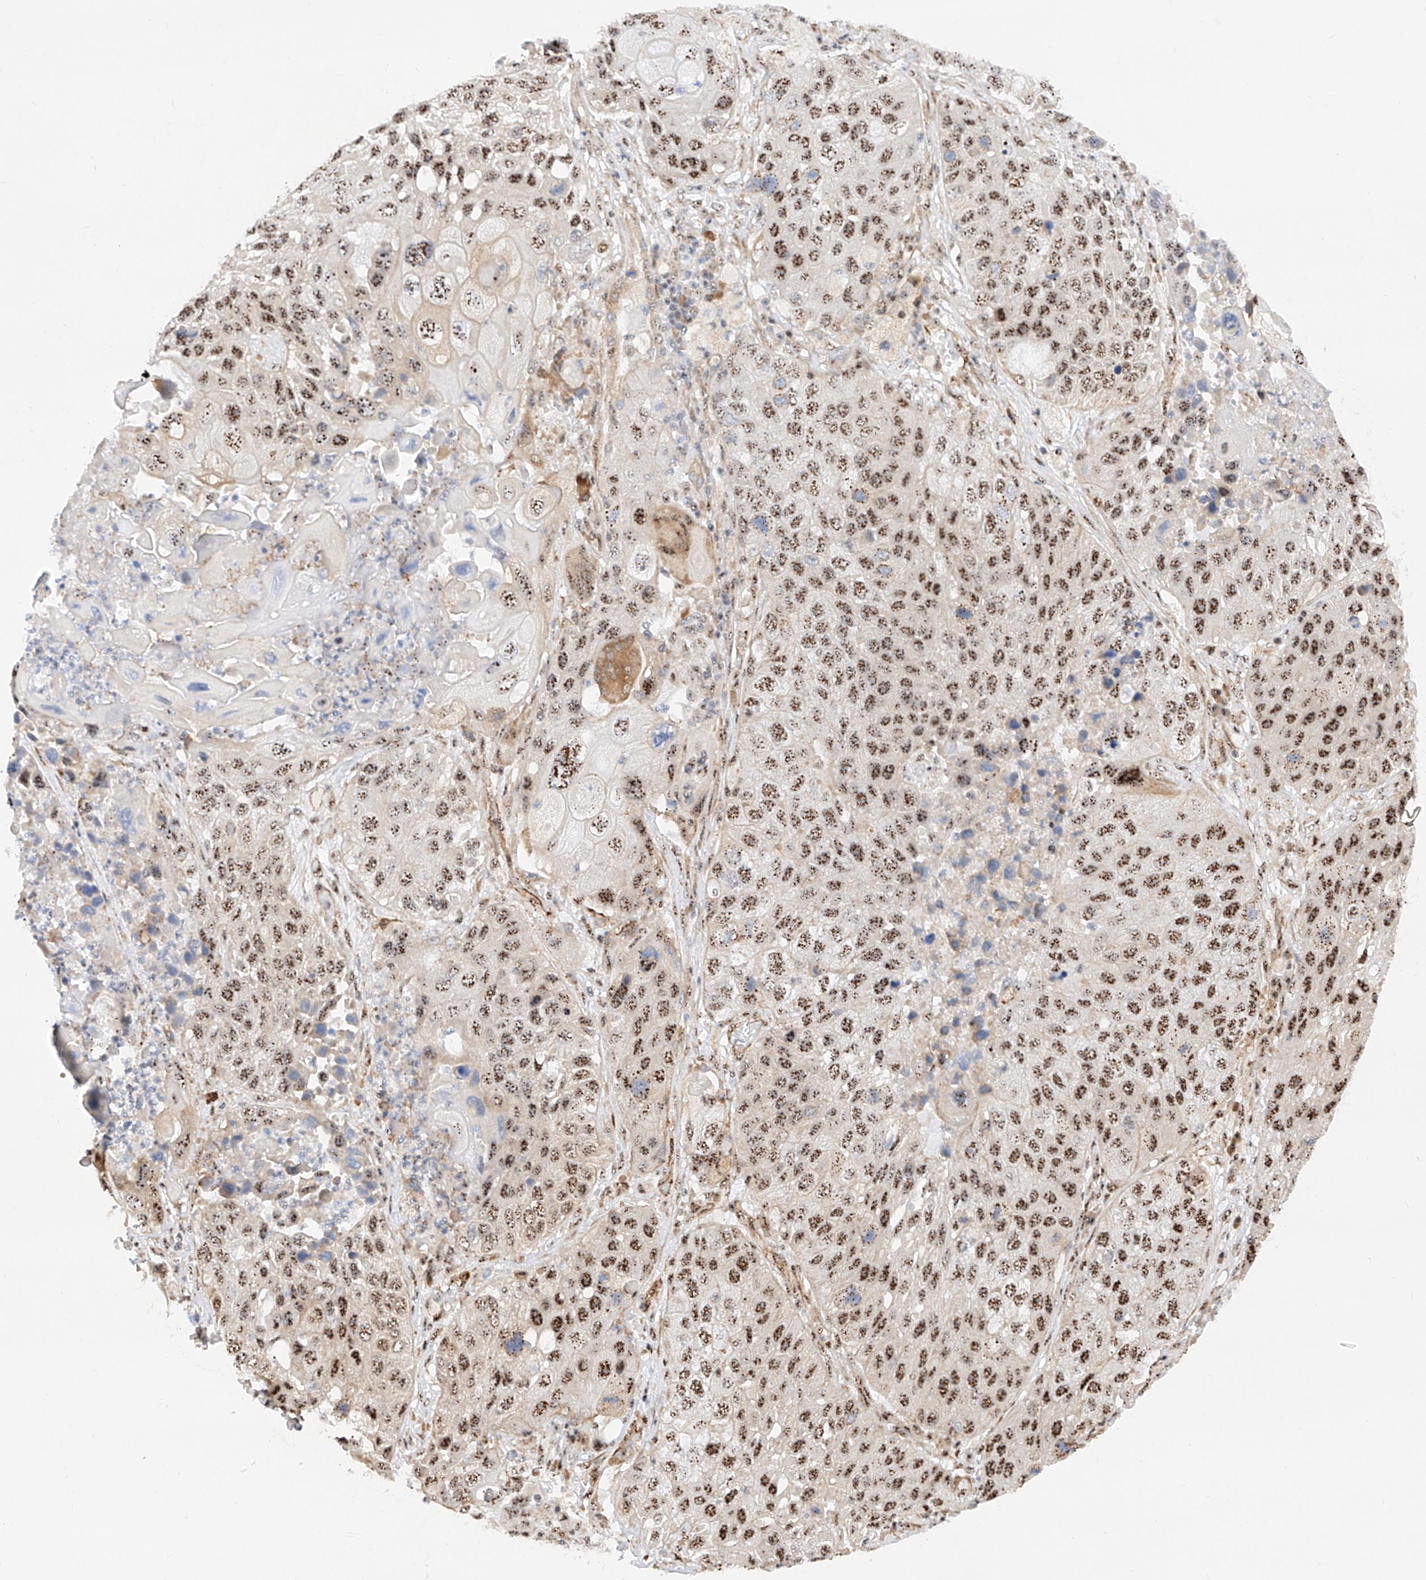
{"staining": {"intensity": "strong", "quantity": ">75%", "location": "nuclear"}, "tissue": "lung cancer", "cell_type": "Tumor cells", "image_type": "cancer", "snomed": [{"axis": "morphology", "description": "Squamous cell carcinoma, NOS"}, {"axis": "topography", "description": "Lung"}], "caption": "Human lung cancer (squamous cell carcinoma) stained with a protein marker exhibits strong staining in tumor cells.", "gene": "ATXN7L2", "patient": {"sex": "male", "age": 61}}